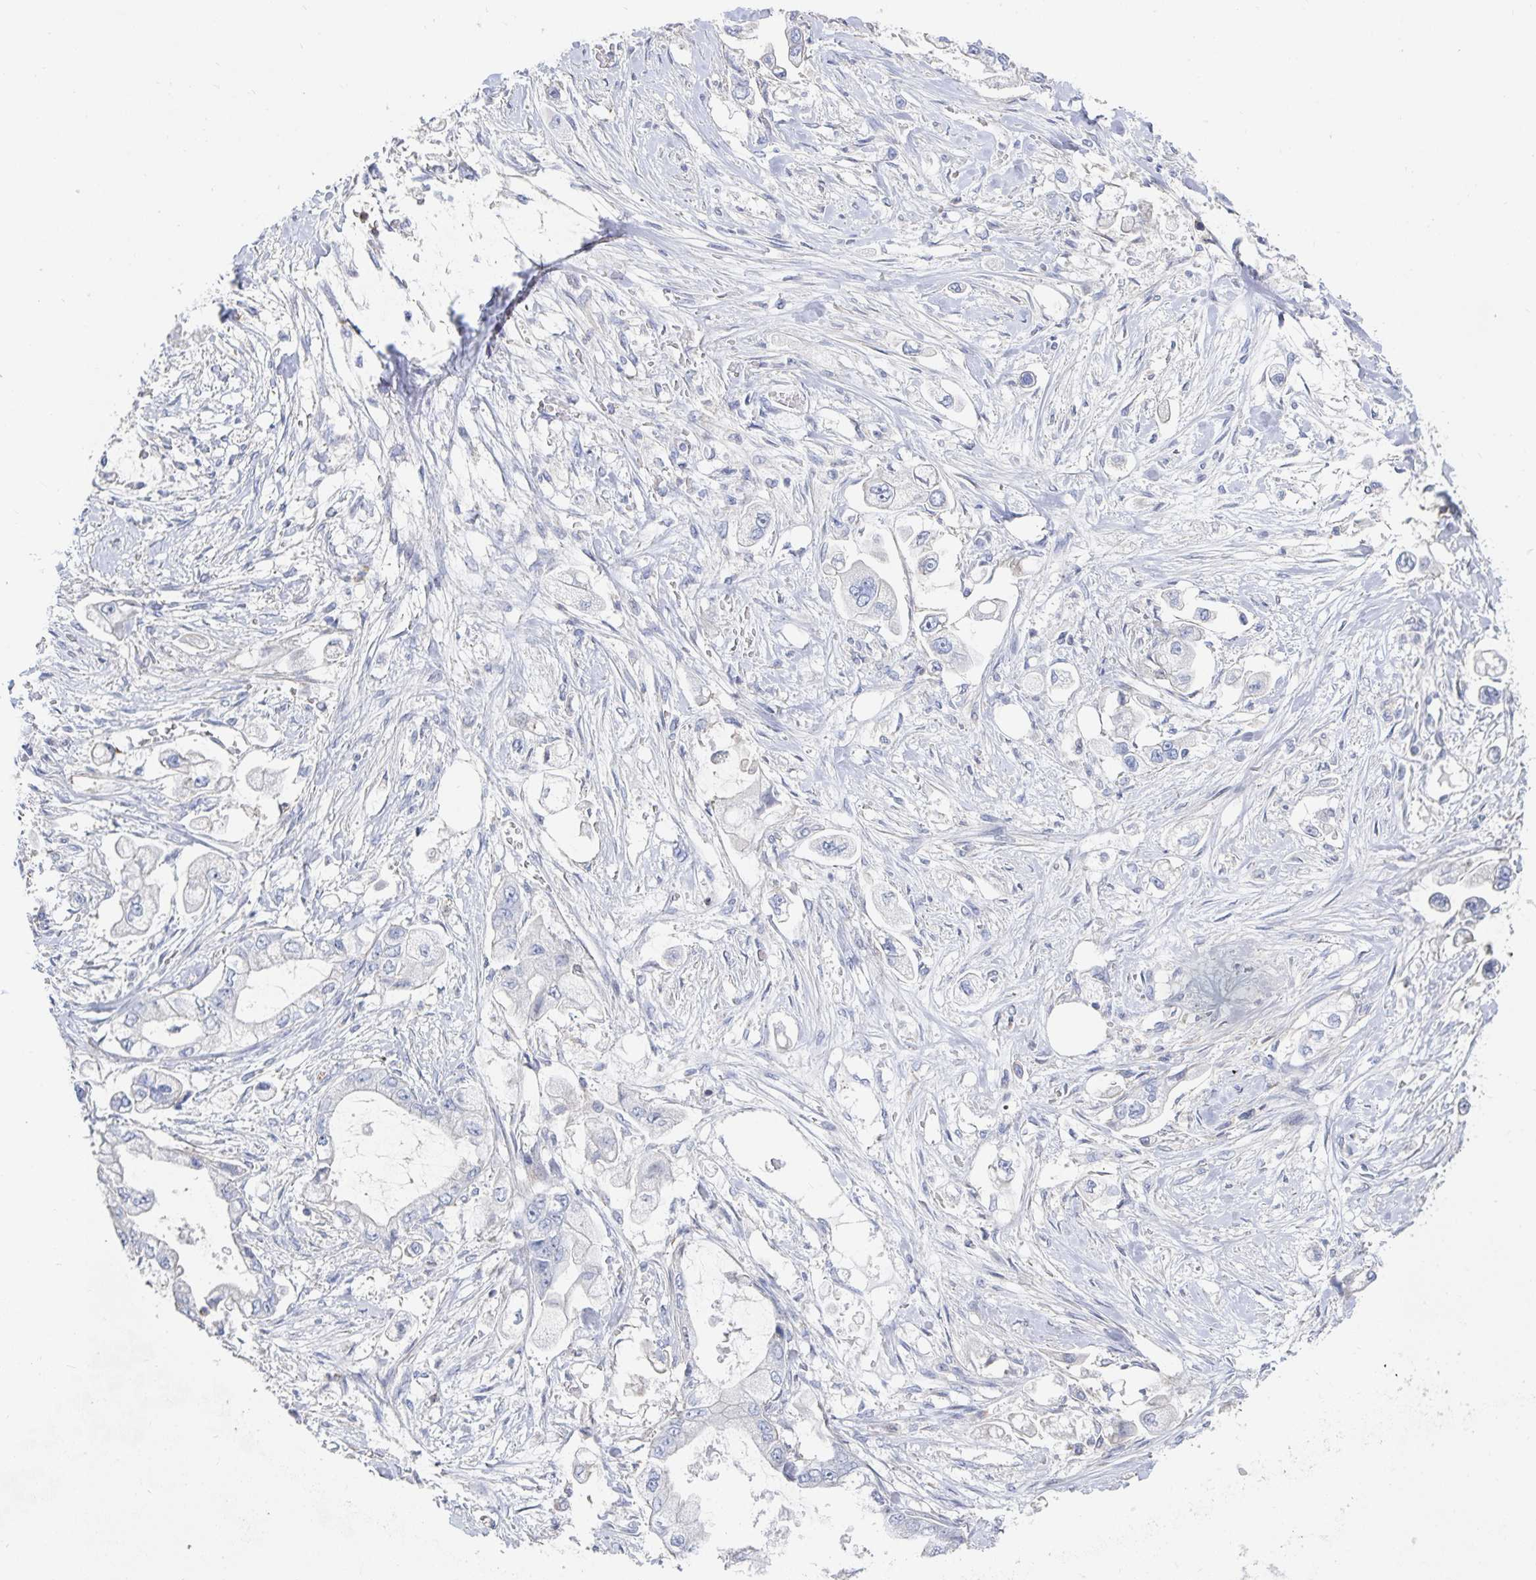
{"staining": {"intensity": "negative", "quantity": "none", "location": "none"}, "tissue": "stomach cancer", "cell_type": "Tumor cells", "image_type": "cancer", "snomed": [{"axis": "morphology", "description": "Adenocarcinoma, NOS"}, {"axis": "topography", "description": "Stomach"}], "caption": "Immunohistochemistry photomicrograph of neoplastic tissue: human stomach cancer (adenocarcinoma) stained with DAB displays no significant protein positivity in tumor cells.", "gene": "PIK3CD", "patient": {"sex": "male", "age": 62}}